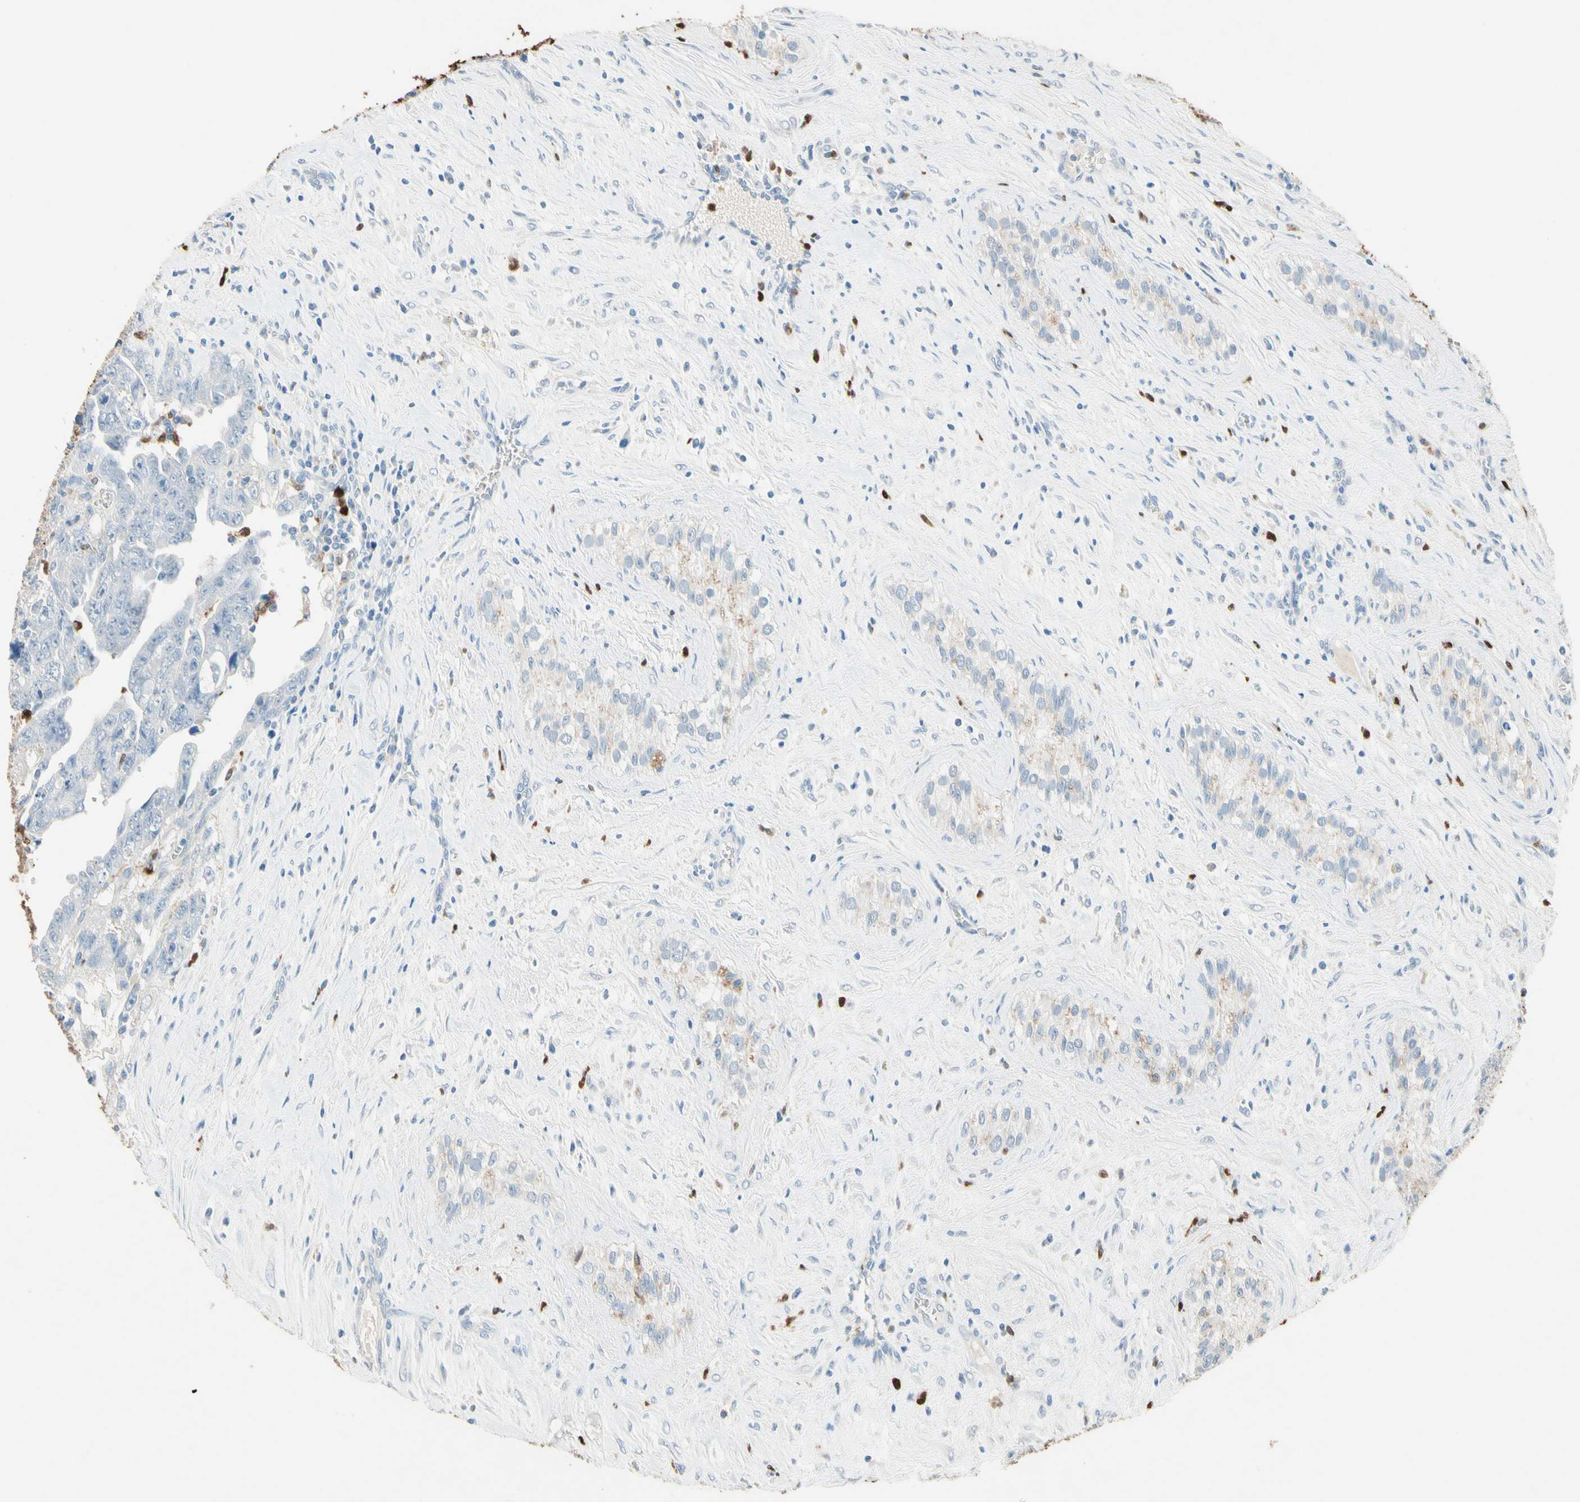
{"staining": {"intensity": "negative", "quantity": "none", "location": "none"}, "tissue": "testis cancer", "cell_type": "Tumor cells", "image_type": "cancer", "snomed": [{"axis": "morphology", "description": "Carcinoma, Embryonal, NOS"}, {"axis": "topography", "description": "Testis"}], "caption": "DAB immunohistochemical staining of testis embryonal carcinoma exhibits no significant positivity in tumor cells.", "gene": "NFKBIZ", "patient": {"sex": "male", "age": 28}}